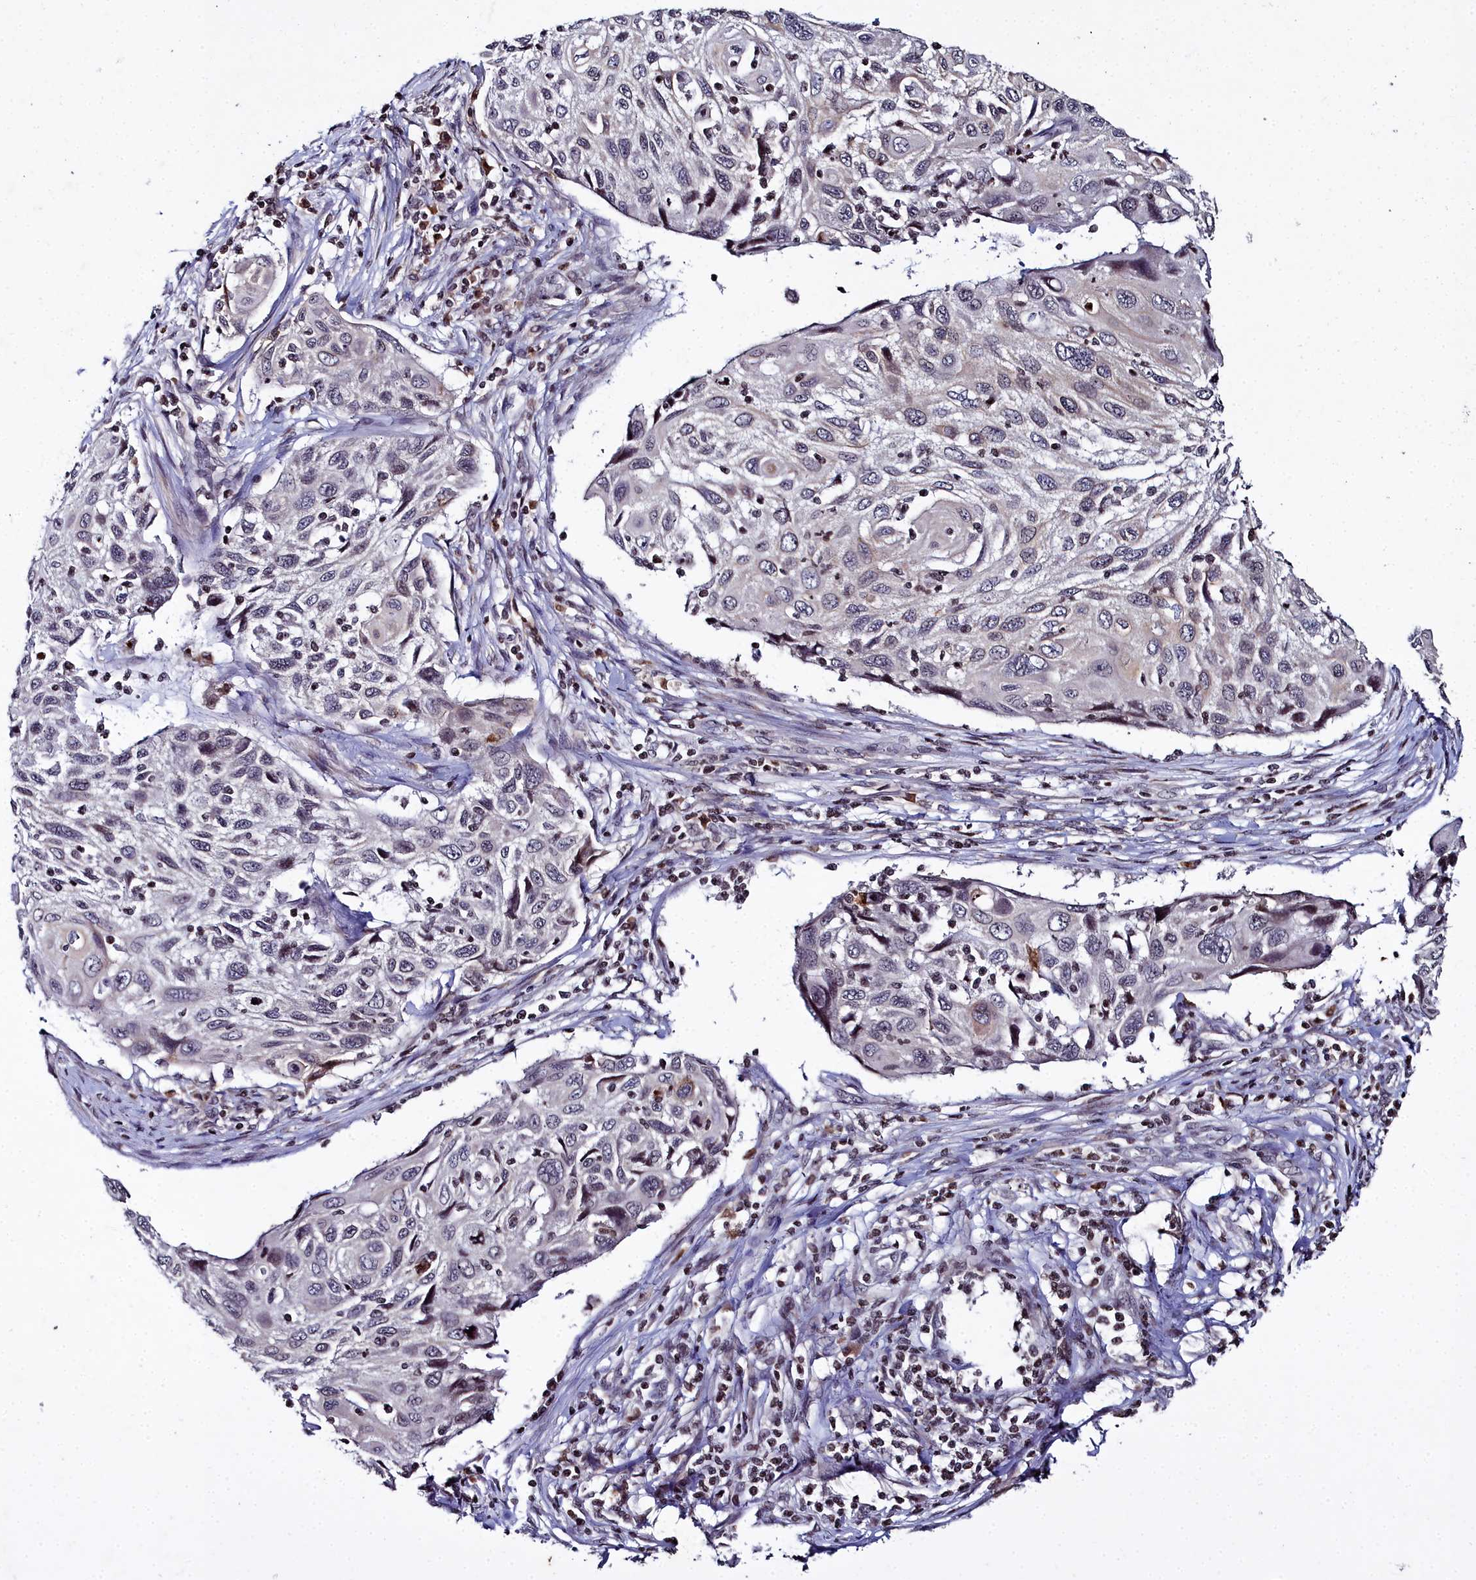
{"staining": {"intensity": "moderate", "quantity": "<25%", "location": "cytoplasmic/membranous"}, "tissue": "cervical cancer", "cell_type": "Tumor cells", "image_type": "cancer", "snomed": [{"axis": "morphology", "description": "Squamous cell carcinoma, NOS"}, {"axis": "topography", "description": "Cervix"}], "caption": "Tumor cells exhibit moderate cytoplasmic/membranous positivity in about <25% of cells in squamous cell carcinoma (cervical). (IHC, brightfield microscopy, high magnification).", "gene": "FZD4", "patient": {"sex": "female", "age": 70}}